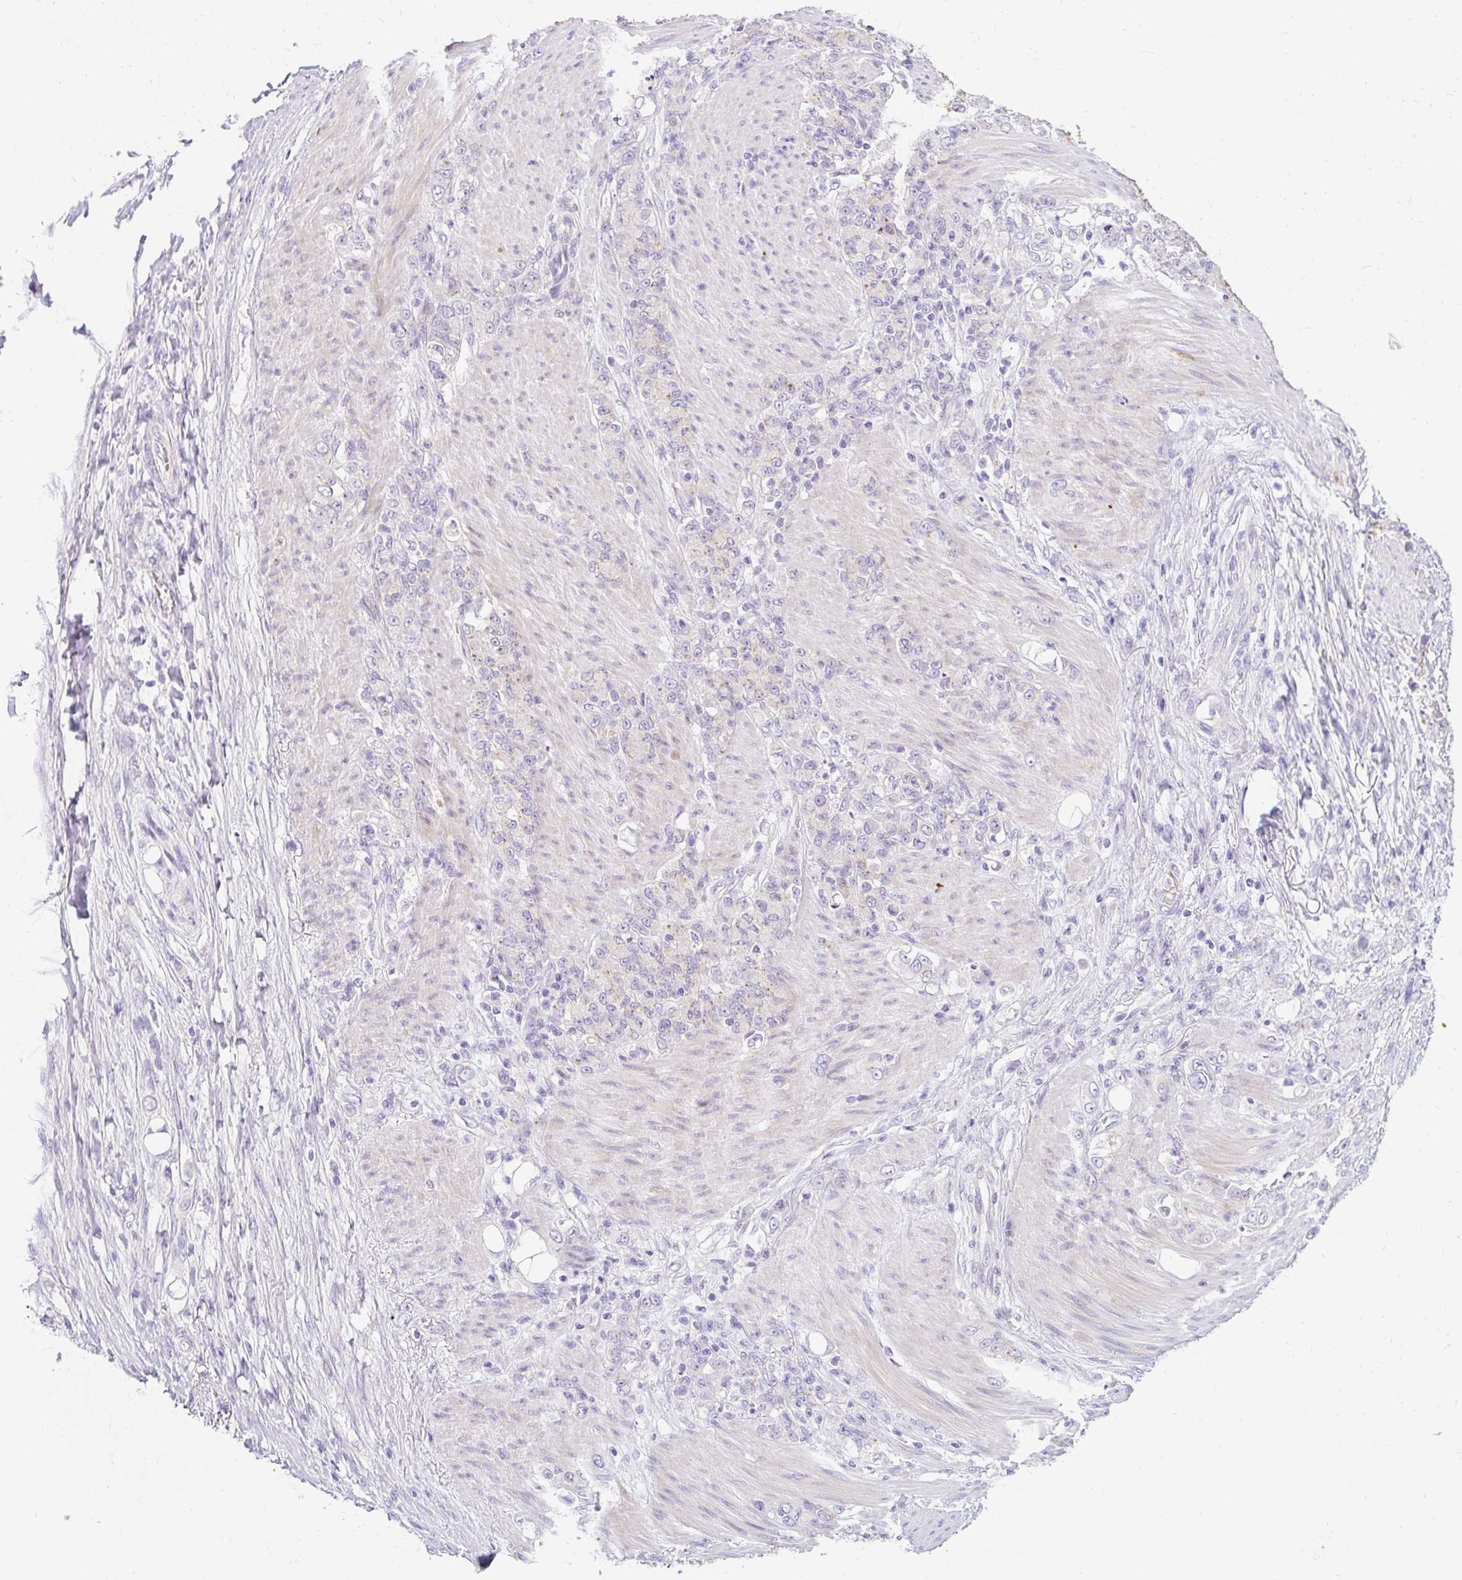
{"staining": {"intensity": "negative", "quantity": "none", "location": "none"}, "tissue": "stomach cancer", "cell_type": "Tumor cells", "image_type": "cancer", "snomed": [{"axis": "morphology", "description": "Adenocarcinoma, NOS"}, {"axis": "topography", "description": "Stomach"}], "caption": "Tumor cells are negative for protein expression in human stomach adenocarcinoma.", "gene": "DTX4", "patient": {"sex": "female", "age": 79}}